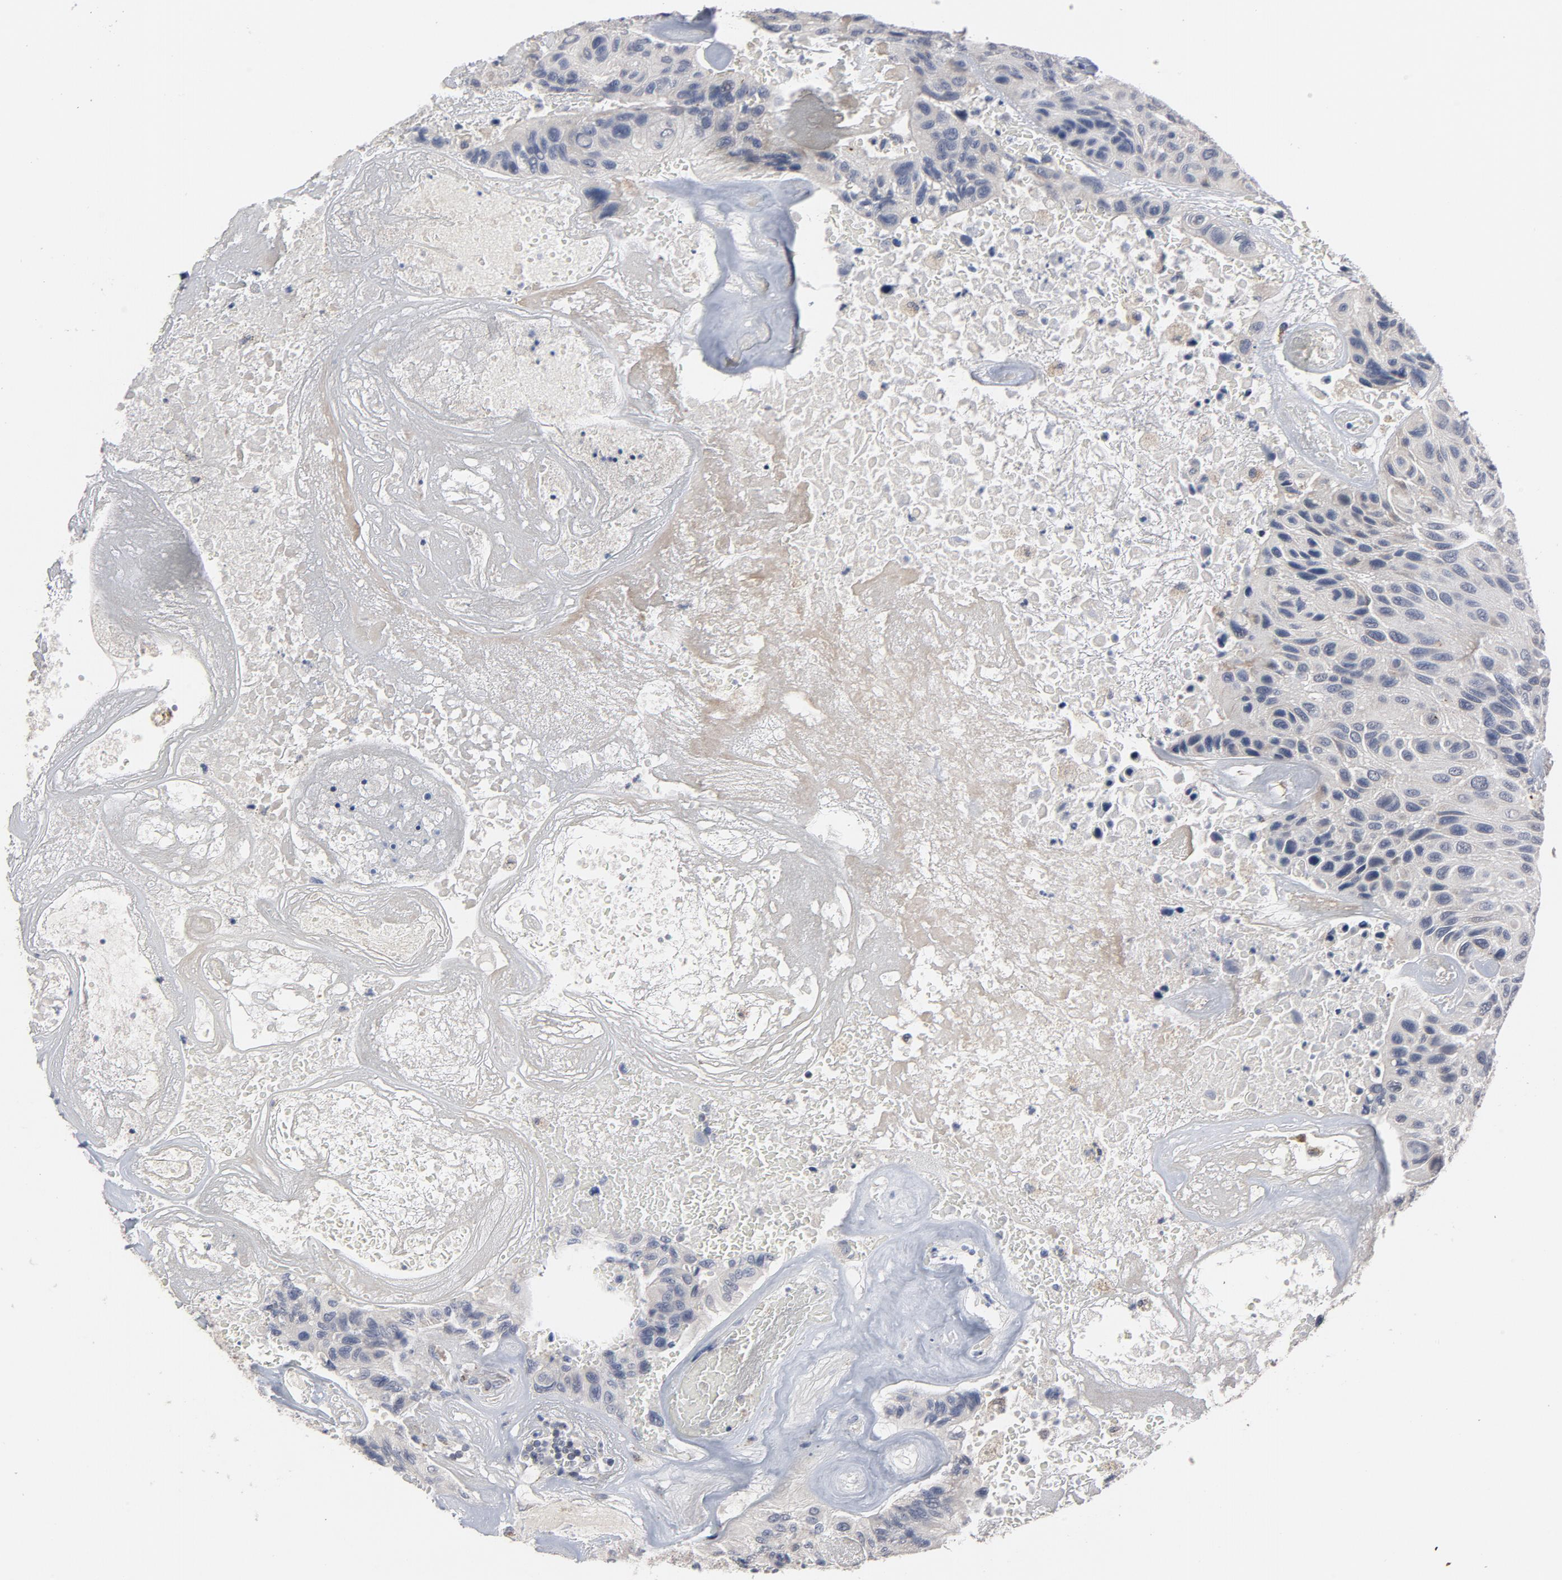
{"staining": {"intensity": "negative", "quantity": "none", "location": "none"}, "tissue": "urothelial cancer", "cell_type": "Tumor cells", "image_type": "cancer", "snomed": [{"axis": "morphology", "description": "Urothelial carcinoma, High grade"}, {"axis": "topography", "description": "Urinary bladder"}], "caption": "The photomicrograph reveals no staining of tumor cells in high-grade urothelial carcinoma. Nuclei are stained in blue.", "gene": "PPP1R1B", "patient": {"sex": "male", "age": 66}}